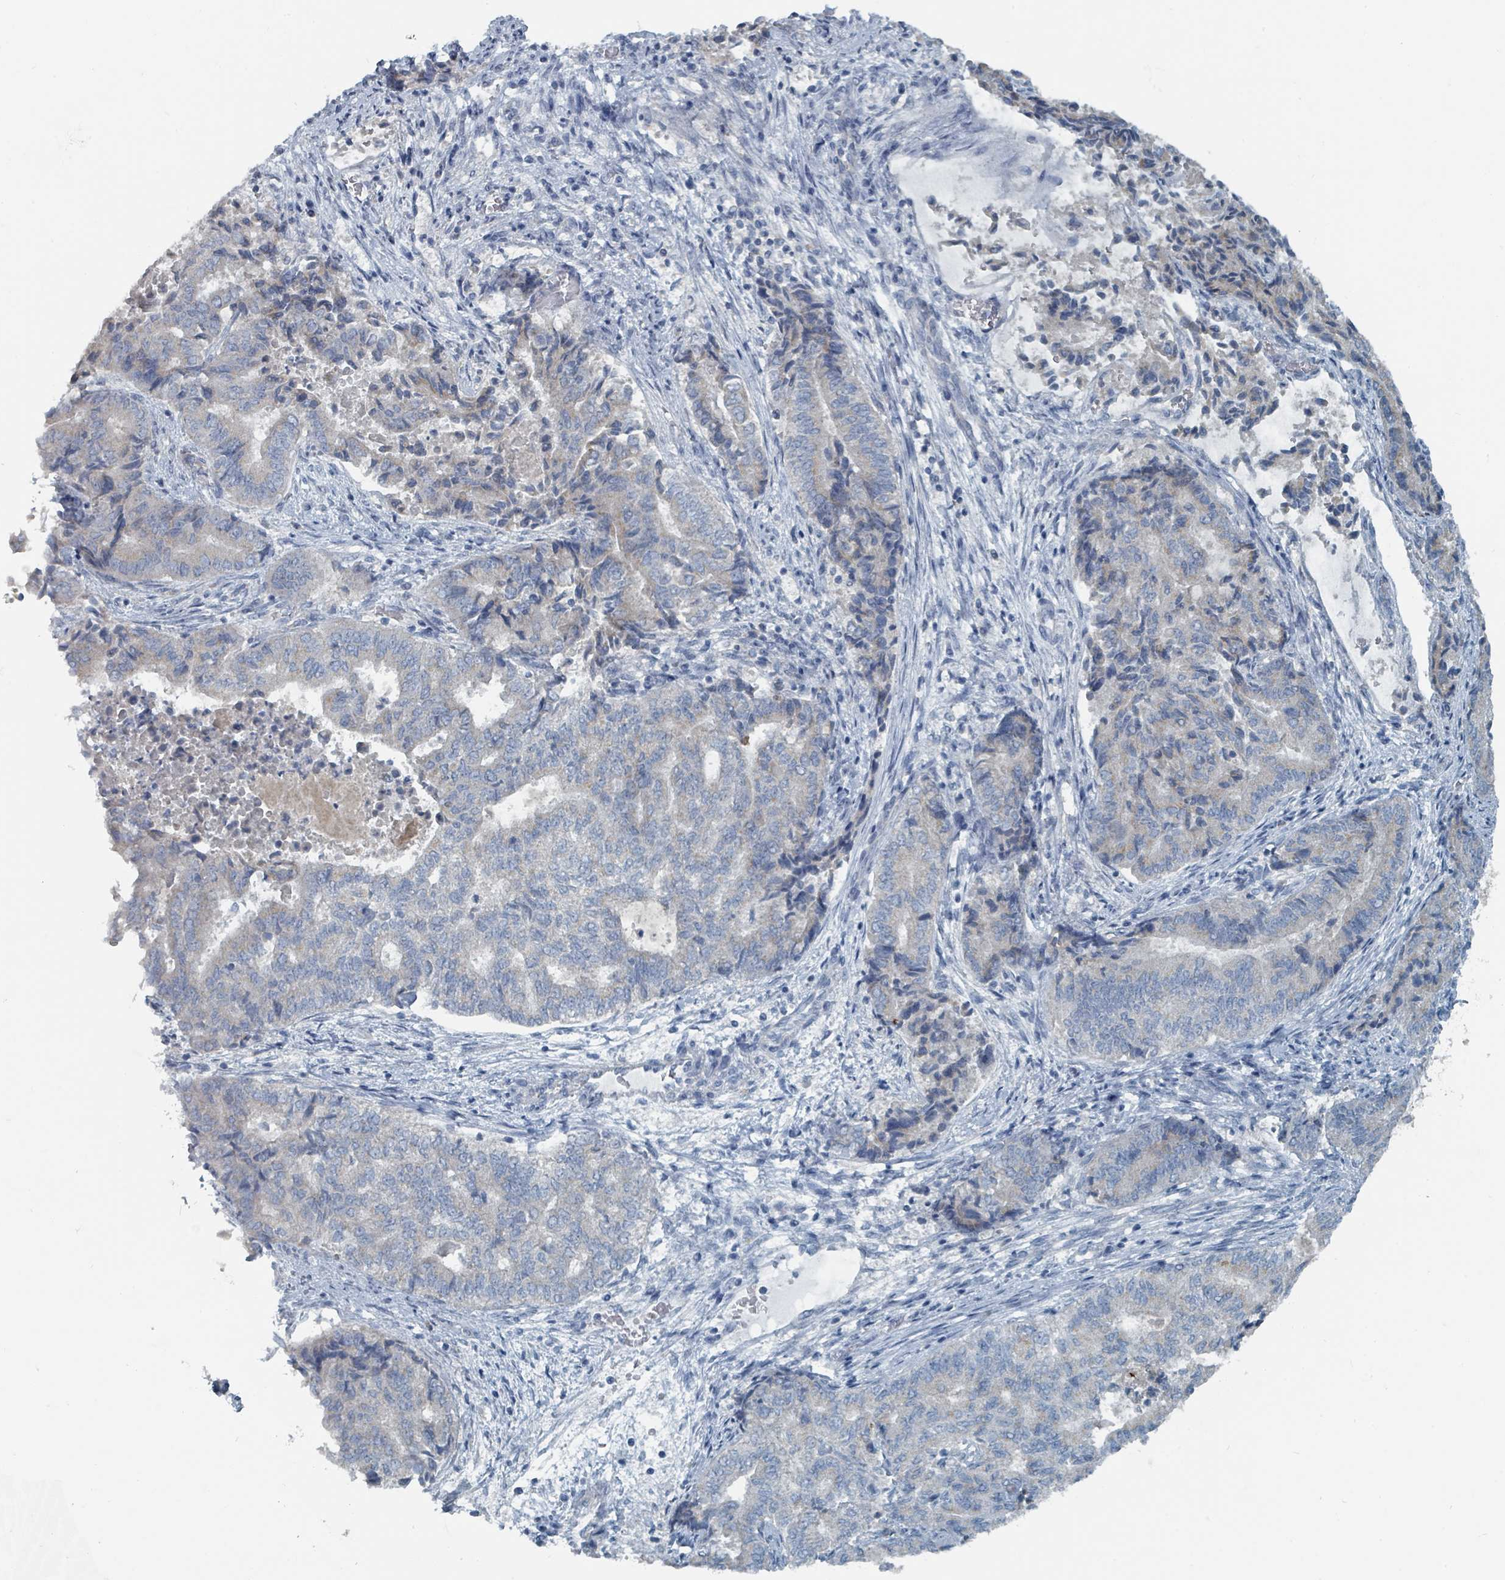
{"staining": {"intensity": "negative", "quantity": "none", "location": "none"}, "tissue": "endometrial cancer", "cell_type": "Tumor cells", "image_type": "cancer", "snomed": [{"axis": "morphology", "description": "Adenocarcinoma, NOS"}, {"axis": "topography", "description": "Endometrium"}], "caption": "A high-resolution photomicrograph shows immunohistochemistry staining of endometrial cancer, which exhibits no significant expression in tumor cells. (Stains: DAB (3,3'-diaminobenzidine) IHC with hematoxylin counter stain, Microscopy: brightfield microscopy at high magnification).", "gene": "RASA4", "patient": {"sex": "female", "age": 80}}